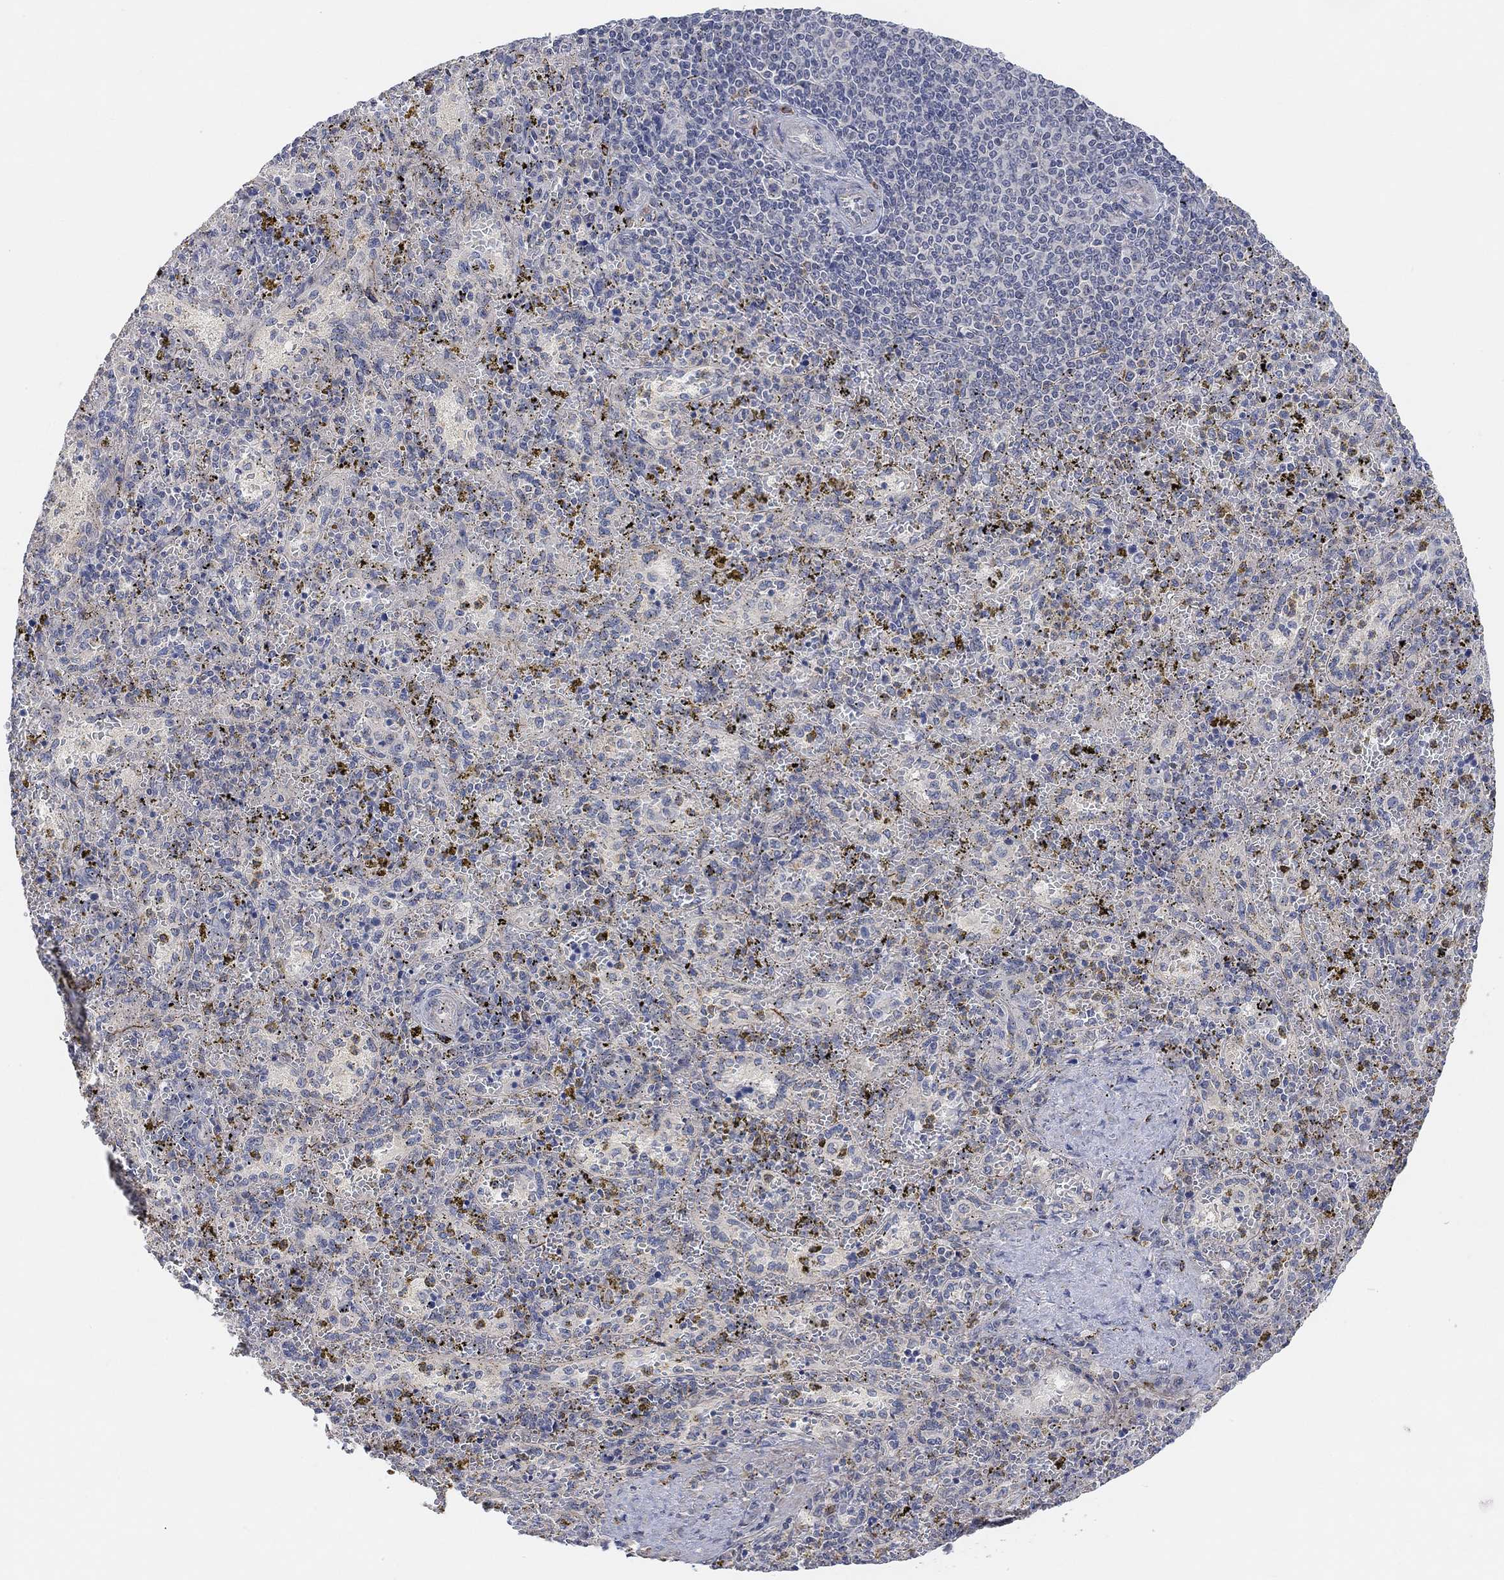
{"staining": {"intensity": "negative", "quantity": "none", "location": "none"}, "tissue": "spleen", "cell_type": "Cells in red pulp", "image_type": "normal", "snomed": [{"axis": "morphology", "description": "Normal tissue, NOS"}, {"axis": "topography", "description": "Spleen"}], "caption": "High magnification brightfield microscopy of normal spleen stained with DAB (brown) and counterstained with hematoxylin (blue): cells in red pulp show no significant expression.", "gene": "HCRTR1", "patient": {"sex": "female", "age": 50}}